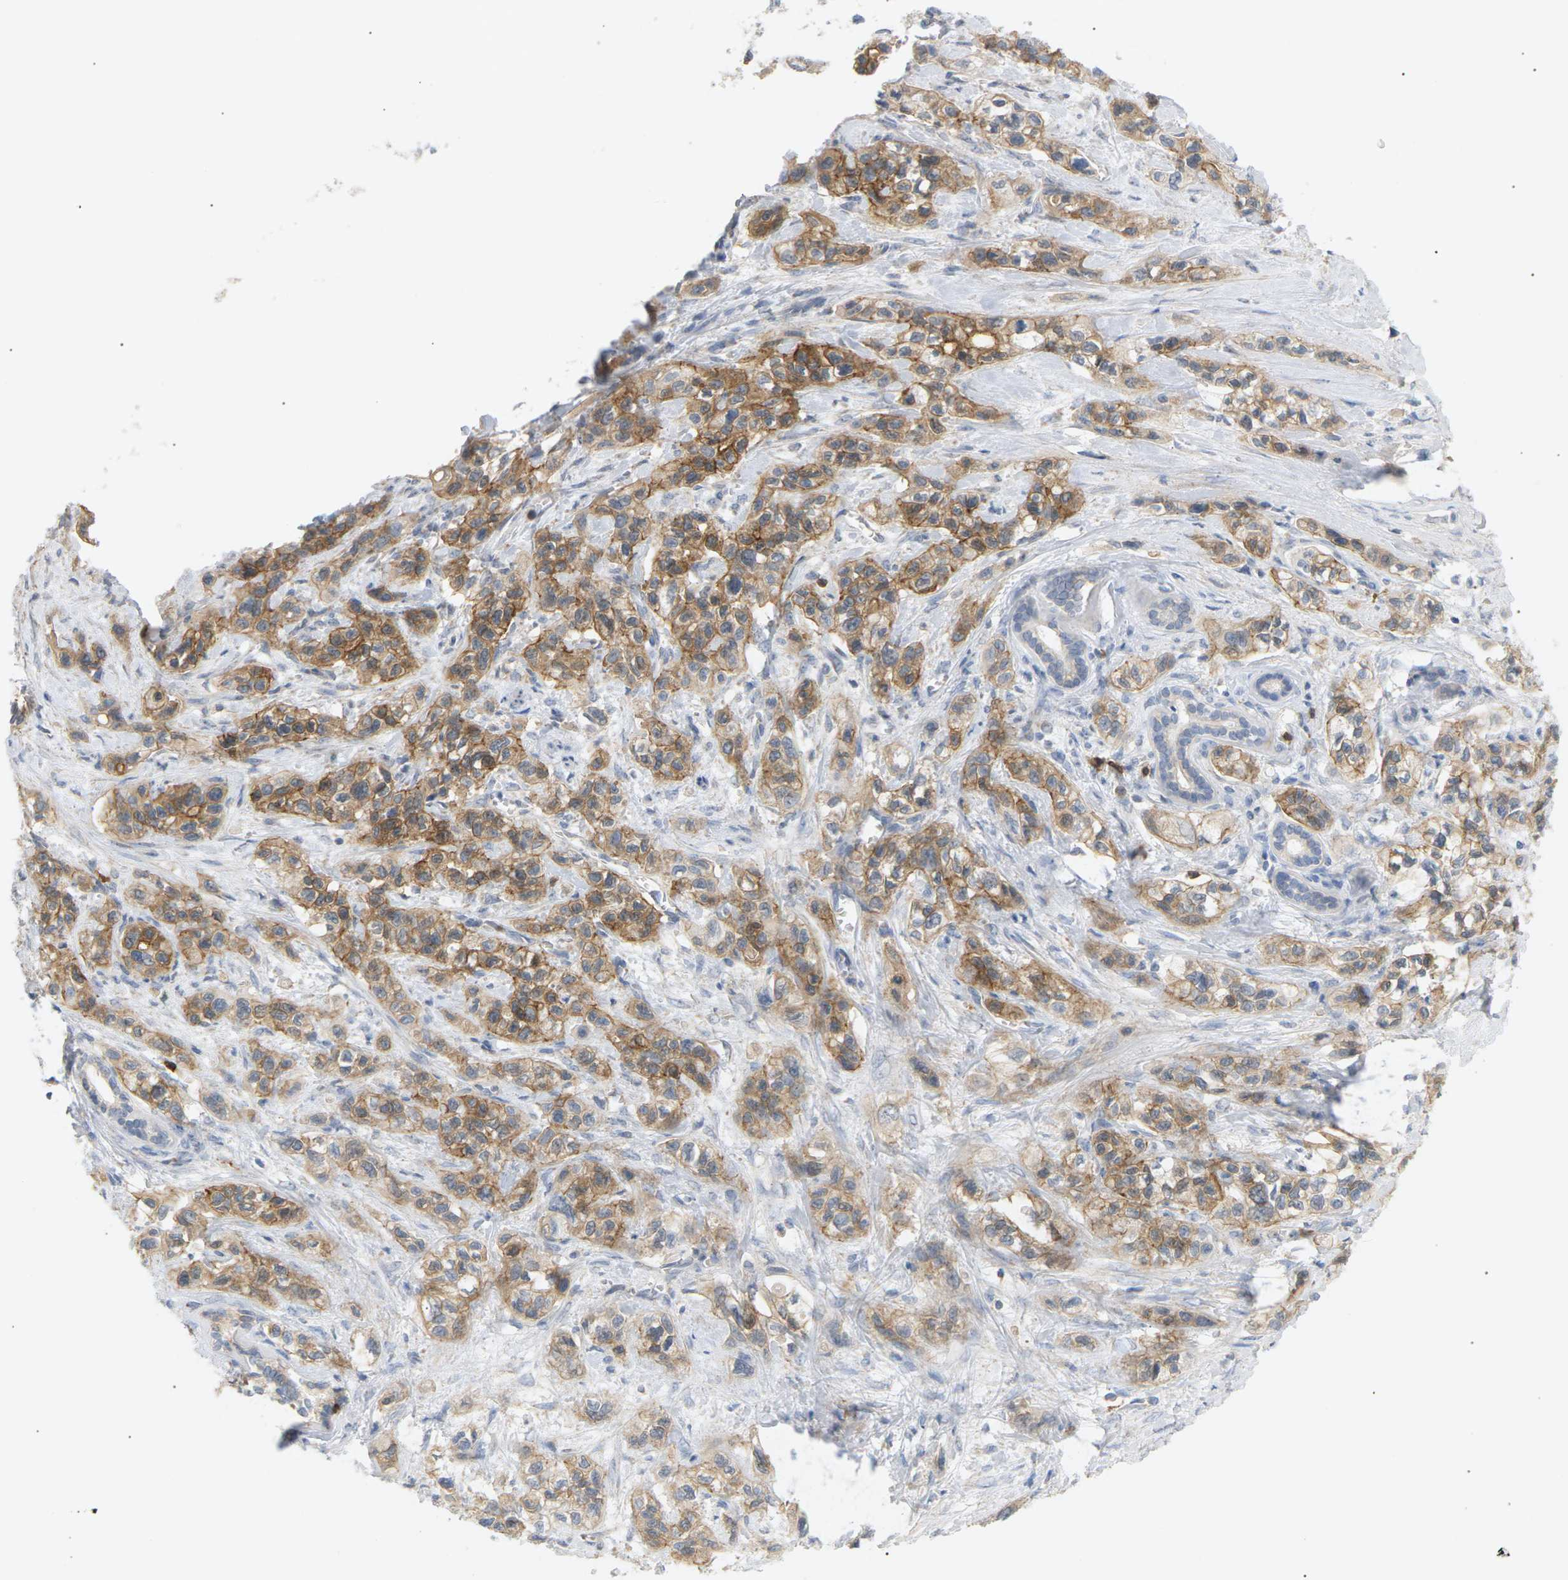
{"staining": {"intensity": "moderate", "quantity": ">75%", "location": "cytoplasmic/membranous"}, "tissue": "pancreatic cancer", "cell_type": "Tumor cells", "image_type": "cancer", "snomed": [{"axis": "morphology", "description": "Adenocarcinoma, NOS"}, {"axis": "topography", "description": "Pancreas"}], "caption": "Protein staining exhibits moderate cytoplasmic/membranous expression in about >75% of tumor cells in pancreatic adenocarcinoma.", "gene": "LIME1", "patient": {"sex": "male", "age": 74}}